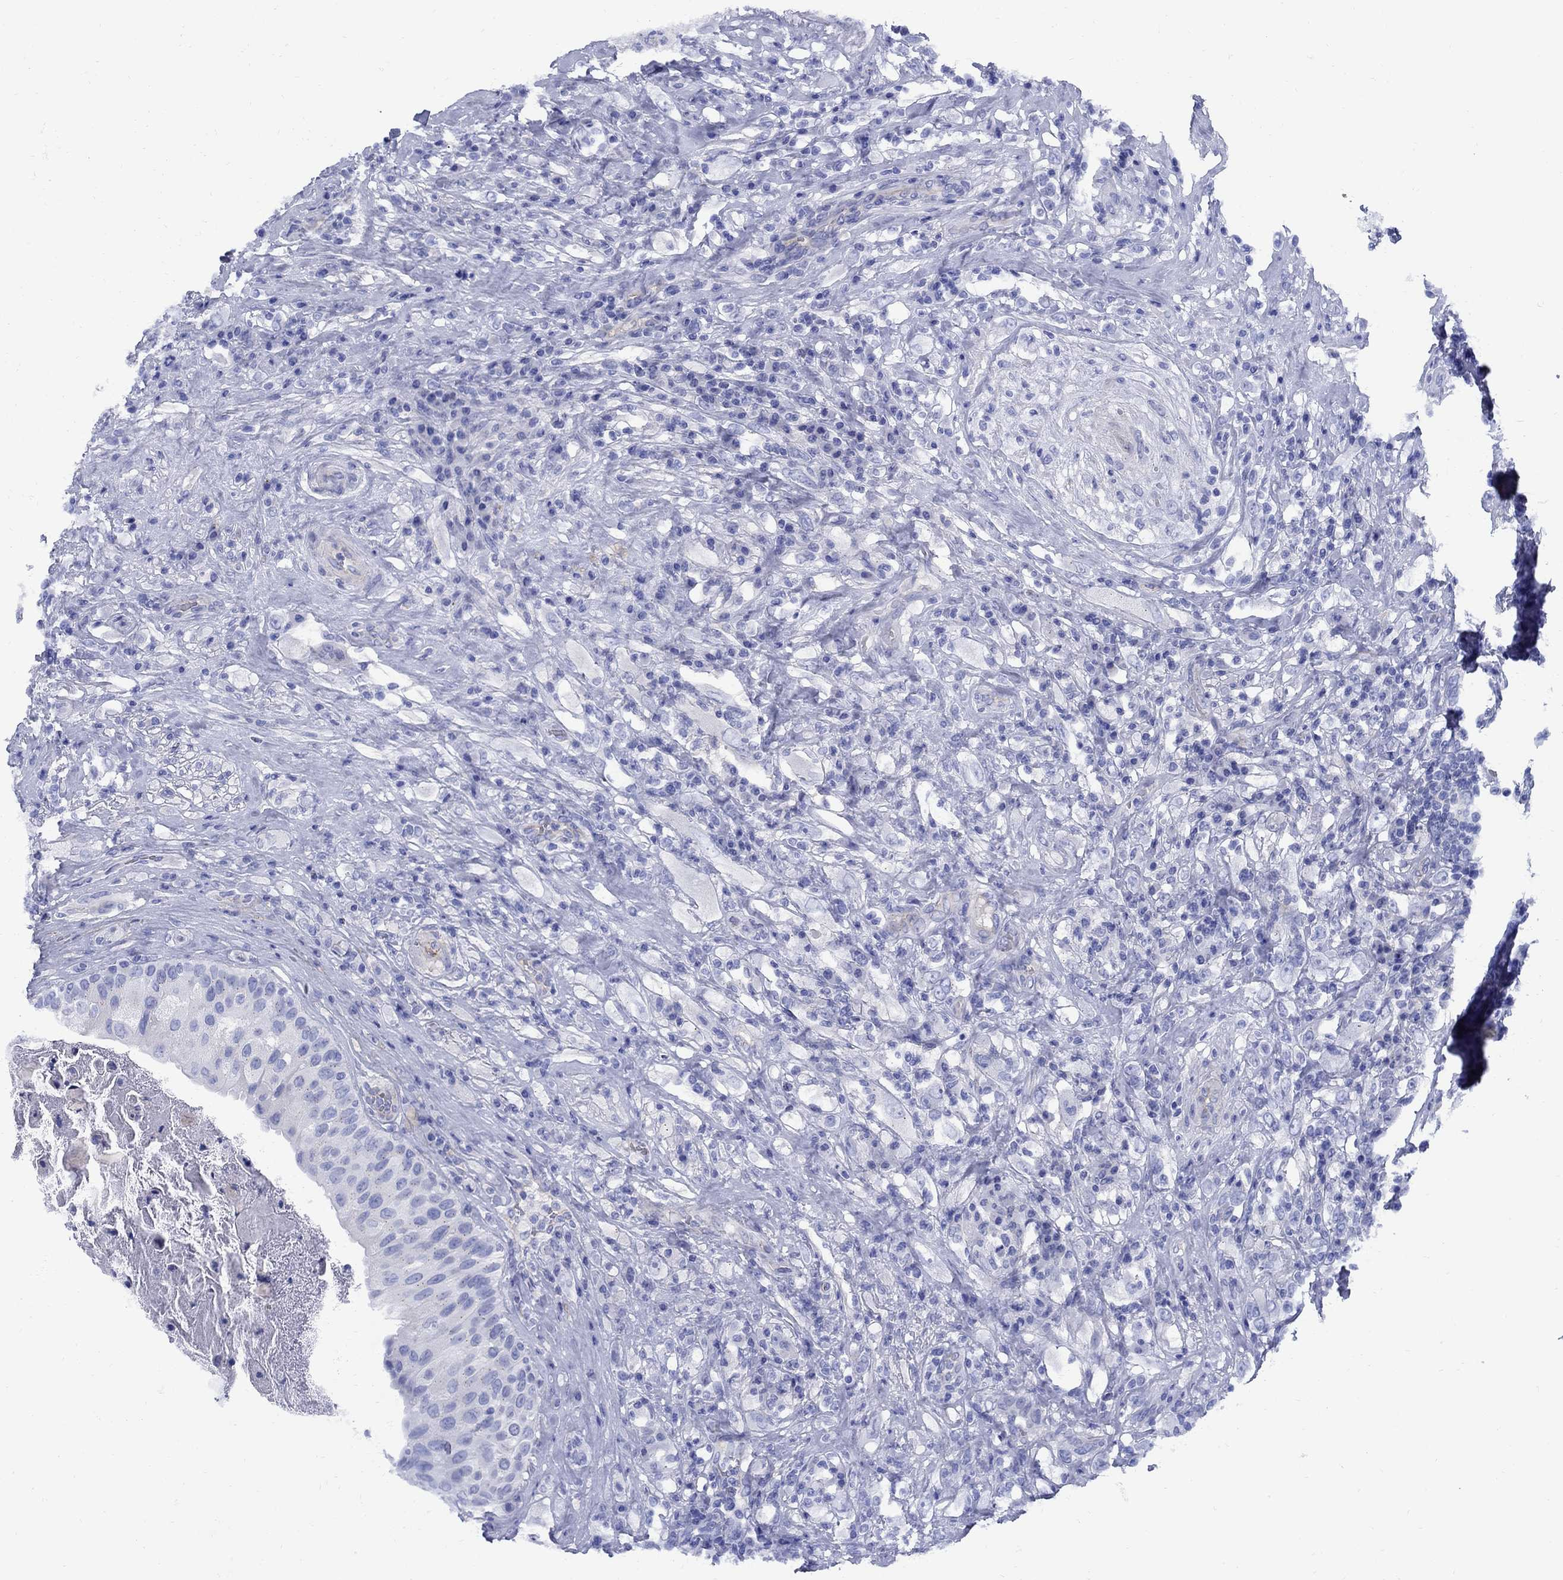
{"staining": {"intensity": "negative", "quantity": "none", "location": "none"}, "tissue": "testis cancer", "cell_type": "Tumor cells", "image_type": "cancer", "snomed": [{"axis": "morphology", "description": "Necrosis, NOS"}, {"axis": "morphology", "description": "Carcinoma, Embryonal, NOS"}, {"axis": "topography", "description": "Testis"}], "caption": "Immunohistochemical staining of human embryonal carcinoma (testis) demonstrates no significant expression in tumor cells.", "gene": "SMCP", "patient": {"sex": "male", "age": 19}}